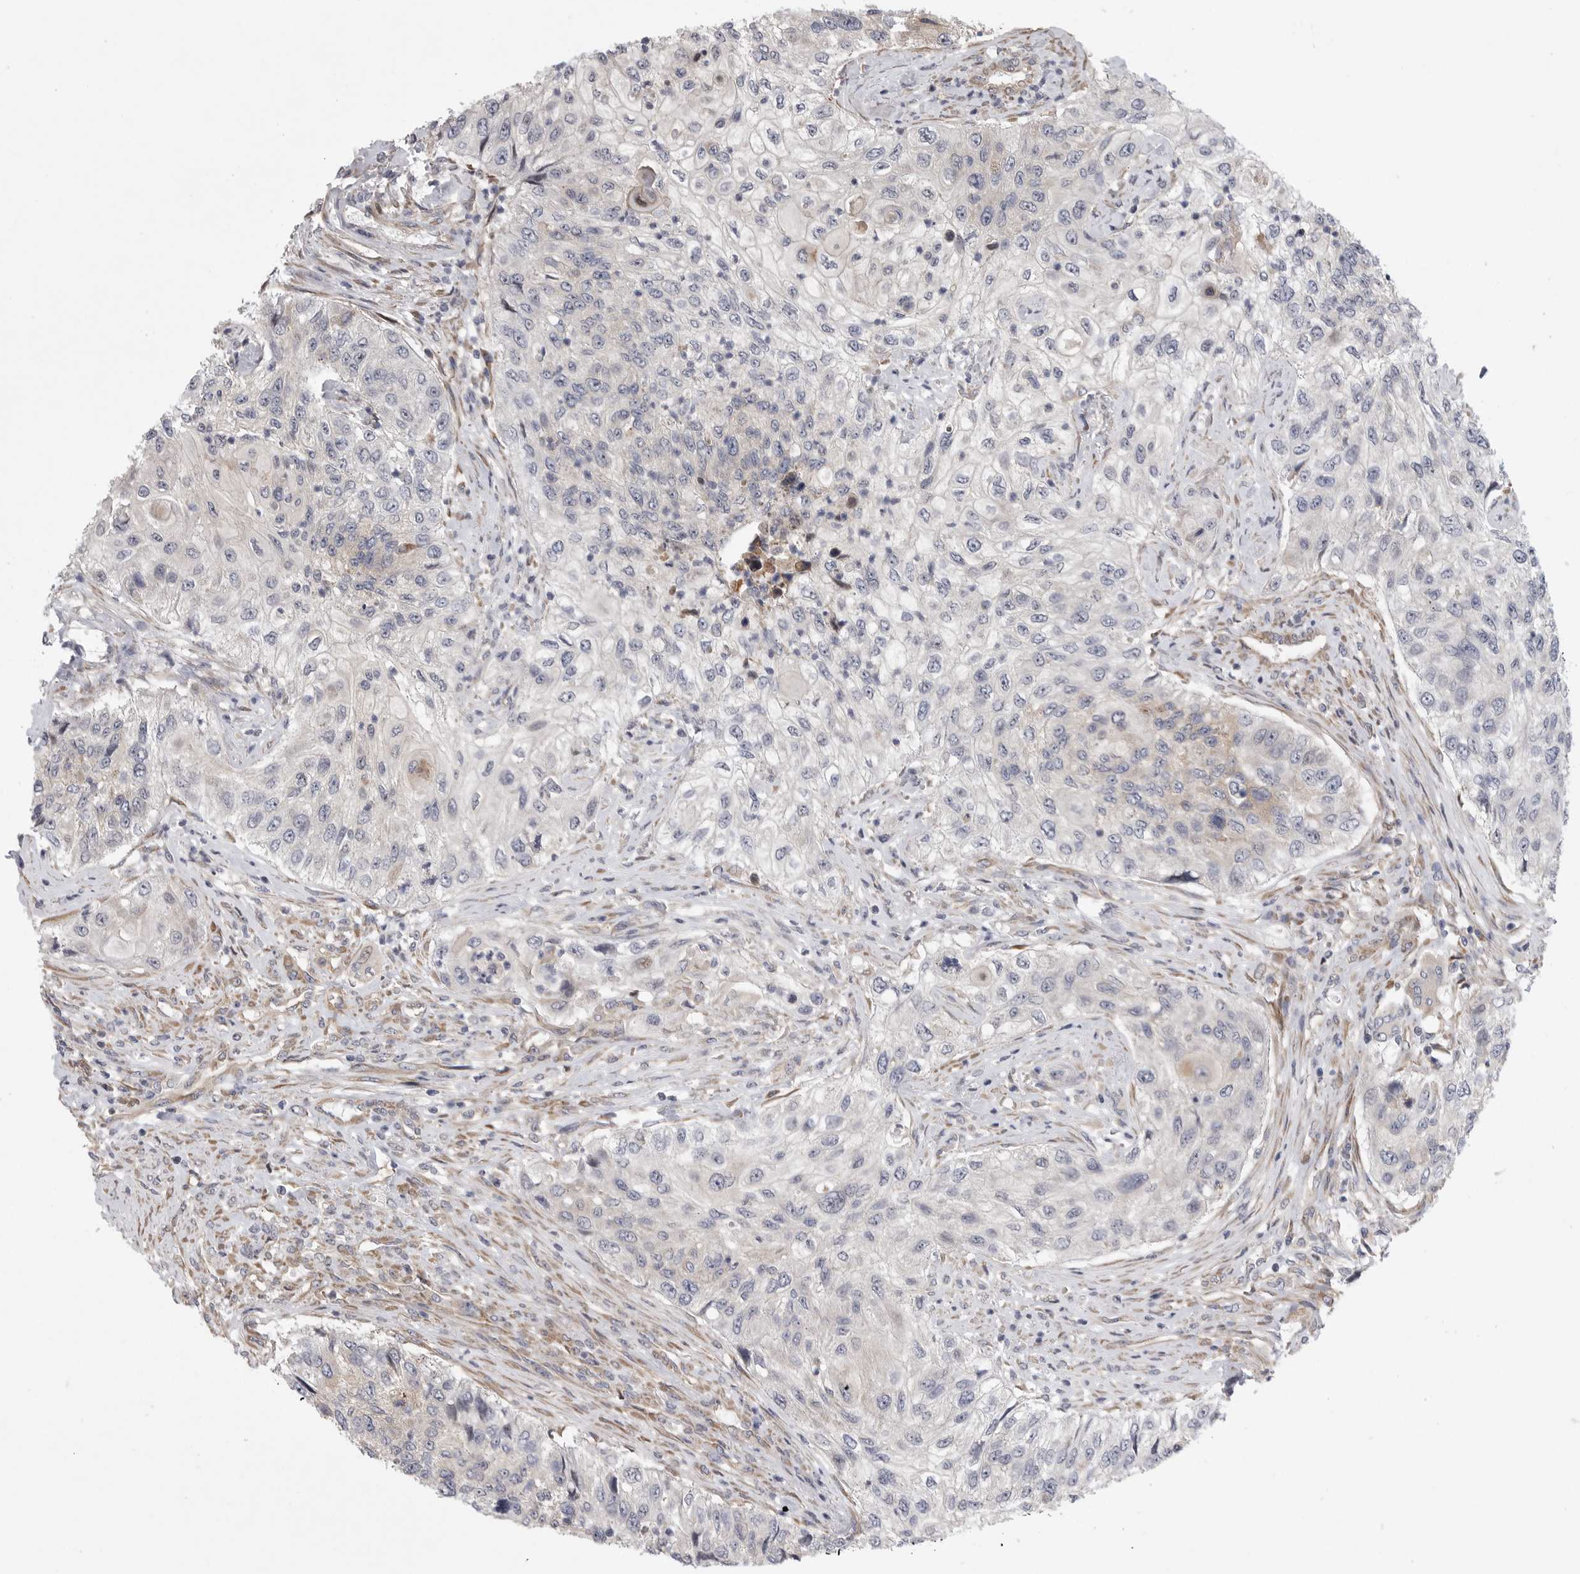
{"staining": {"intensity": "negative", "quantity": "none", "location": "none"}, "tissue": "urothelial cancer", "cell_type": "Tumor cells", "image_type": "cancer", "snomed": [{"axis": "morphology", "description": "Urothelial carcinoma, High grade"}, {"axis": "topography", "description": "Urinary bladder"}], "caption": "The micrograph exhibits no significant staining in tumor cells of high-grade urothelial carcinoma.", "gene": "FBXO43", "patient": {"sex": "female", "age": 60}}